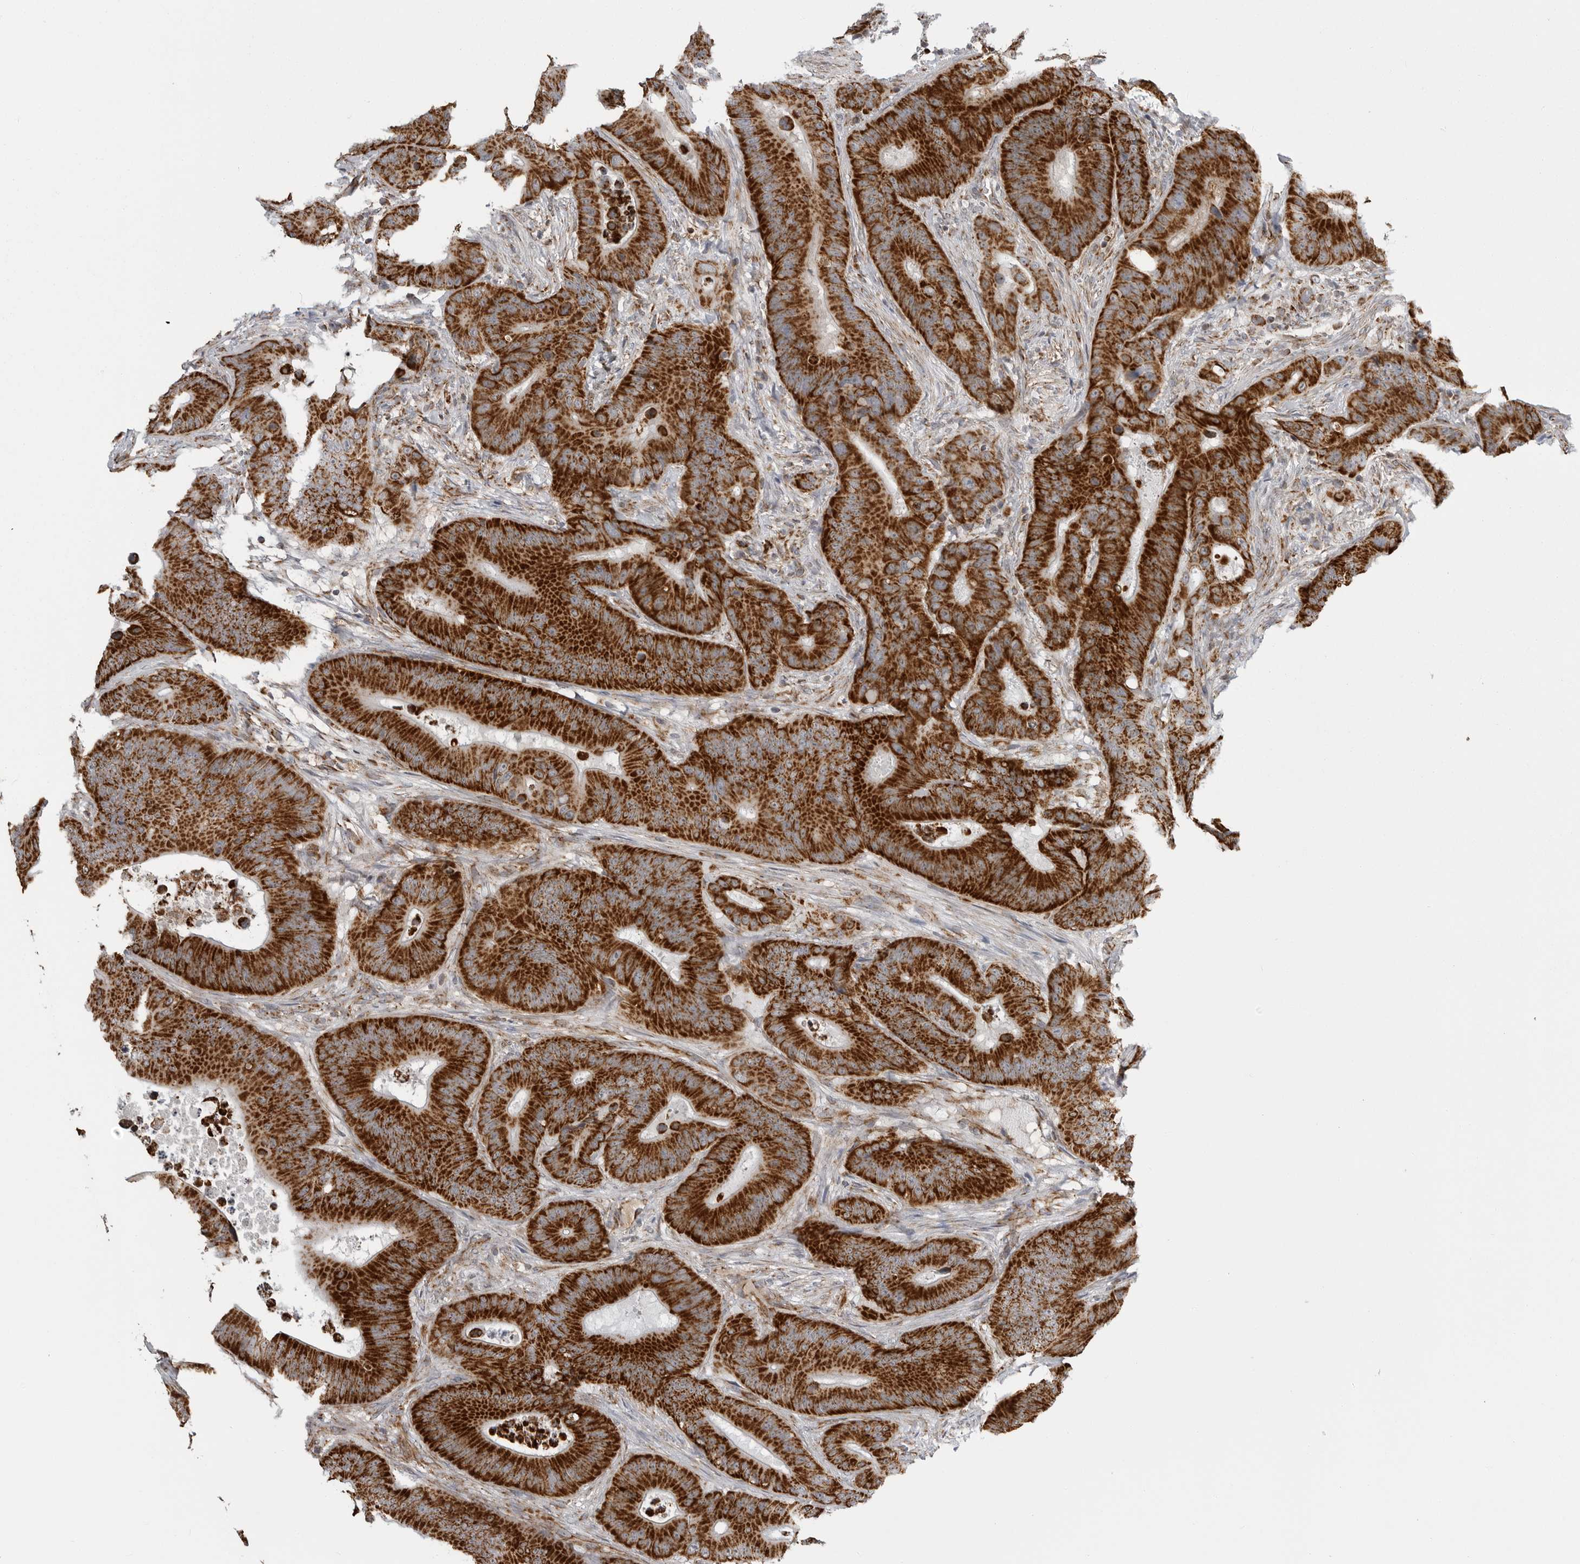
{"staining": {"intensity": "strong", "quantity": ">75%", "location": "cytoplasmic/membranous"}, "tissue": "colorectal cancer", "cell_type": "Tumor cells", "image_type": "cancer", "snomed": [{"axis": "morphology", "description": "Adenocarcinoma, NOS"}, {"axis": "topography", "description": "Colon"}], "caption": "A brown stain shows strong cytoplasmic/membranous positivity of a protein in colorectal cancer (adenocarcinoma) tumor cells.", "gene": "FH", "patient": {"sex": "male", "age": 83}}